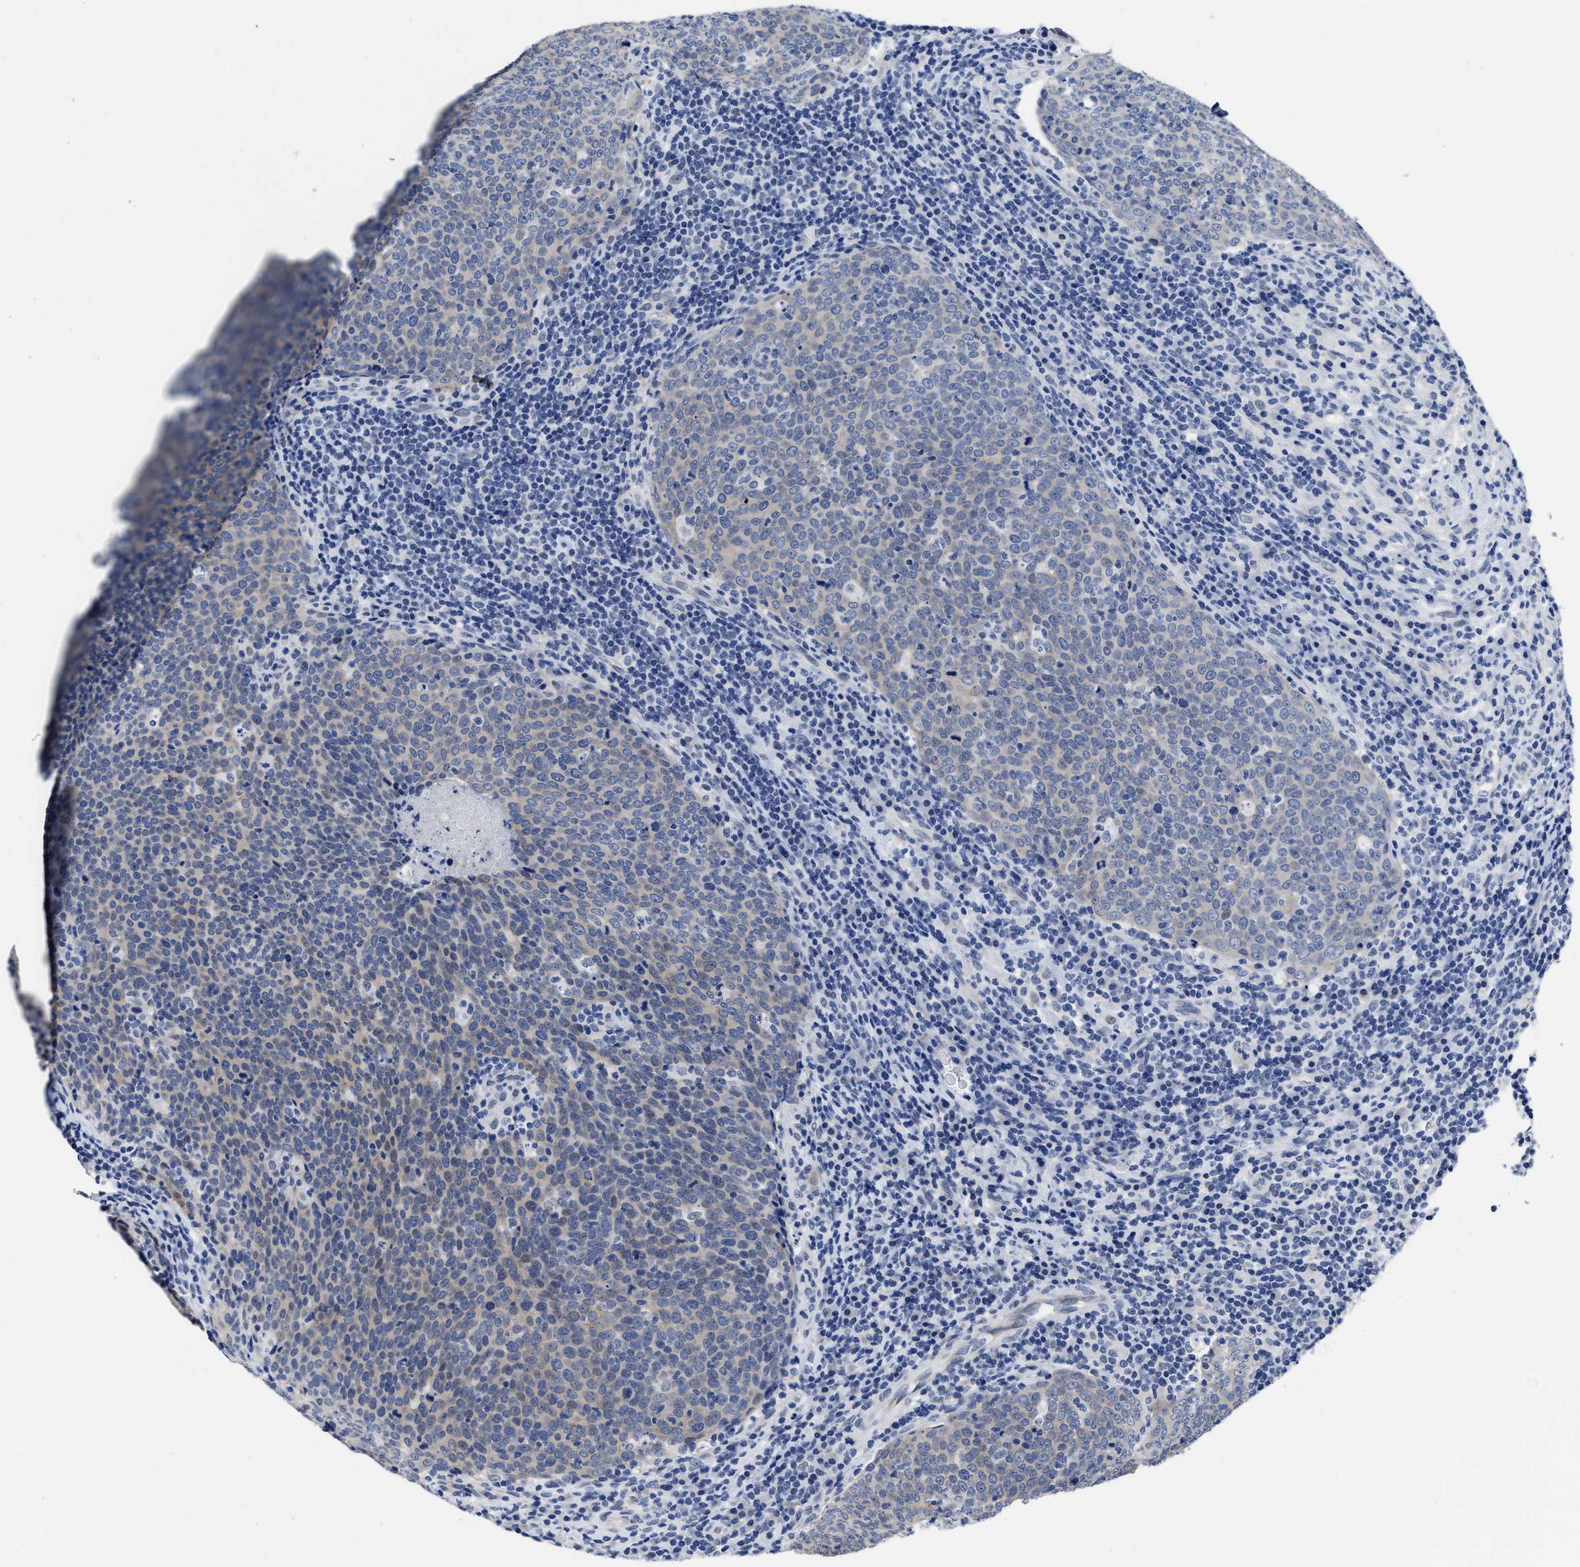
{"staining": {"intensity": "negative", "quantity": "none", "location": "none"}, "tissue": "head and neck cancer", "cell_type": "Tumor cells", "image_type": "cancer", "snomed": [{"axis": "morphology", "description": "Squamous cell carcinoma, NOS"}, {"axis": "morphology", "description": "Squamous cell carcinoma, metastatic, NOS"}, {"axis": "topography", "description": "Lymph node"}, {"axis": "topography", "description": "Head-Neck"}], "caption": "DAB (3,3'-diaminobenzidine) immunohistochemical staining of human head and neck cancer (squamous cell carcinoma) exhibits no significant staining in tumor cells.", "gene": "HOOK1", "patient": {"sex": "male", "age": 62}}